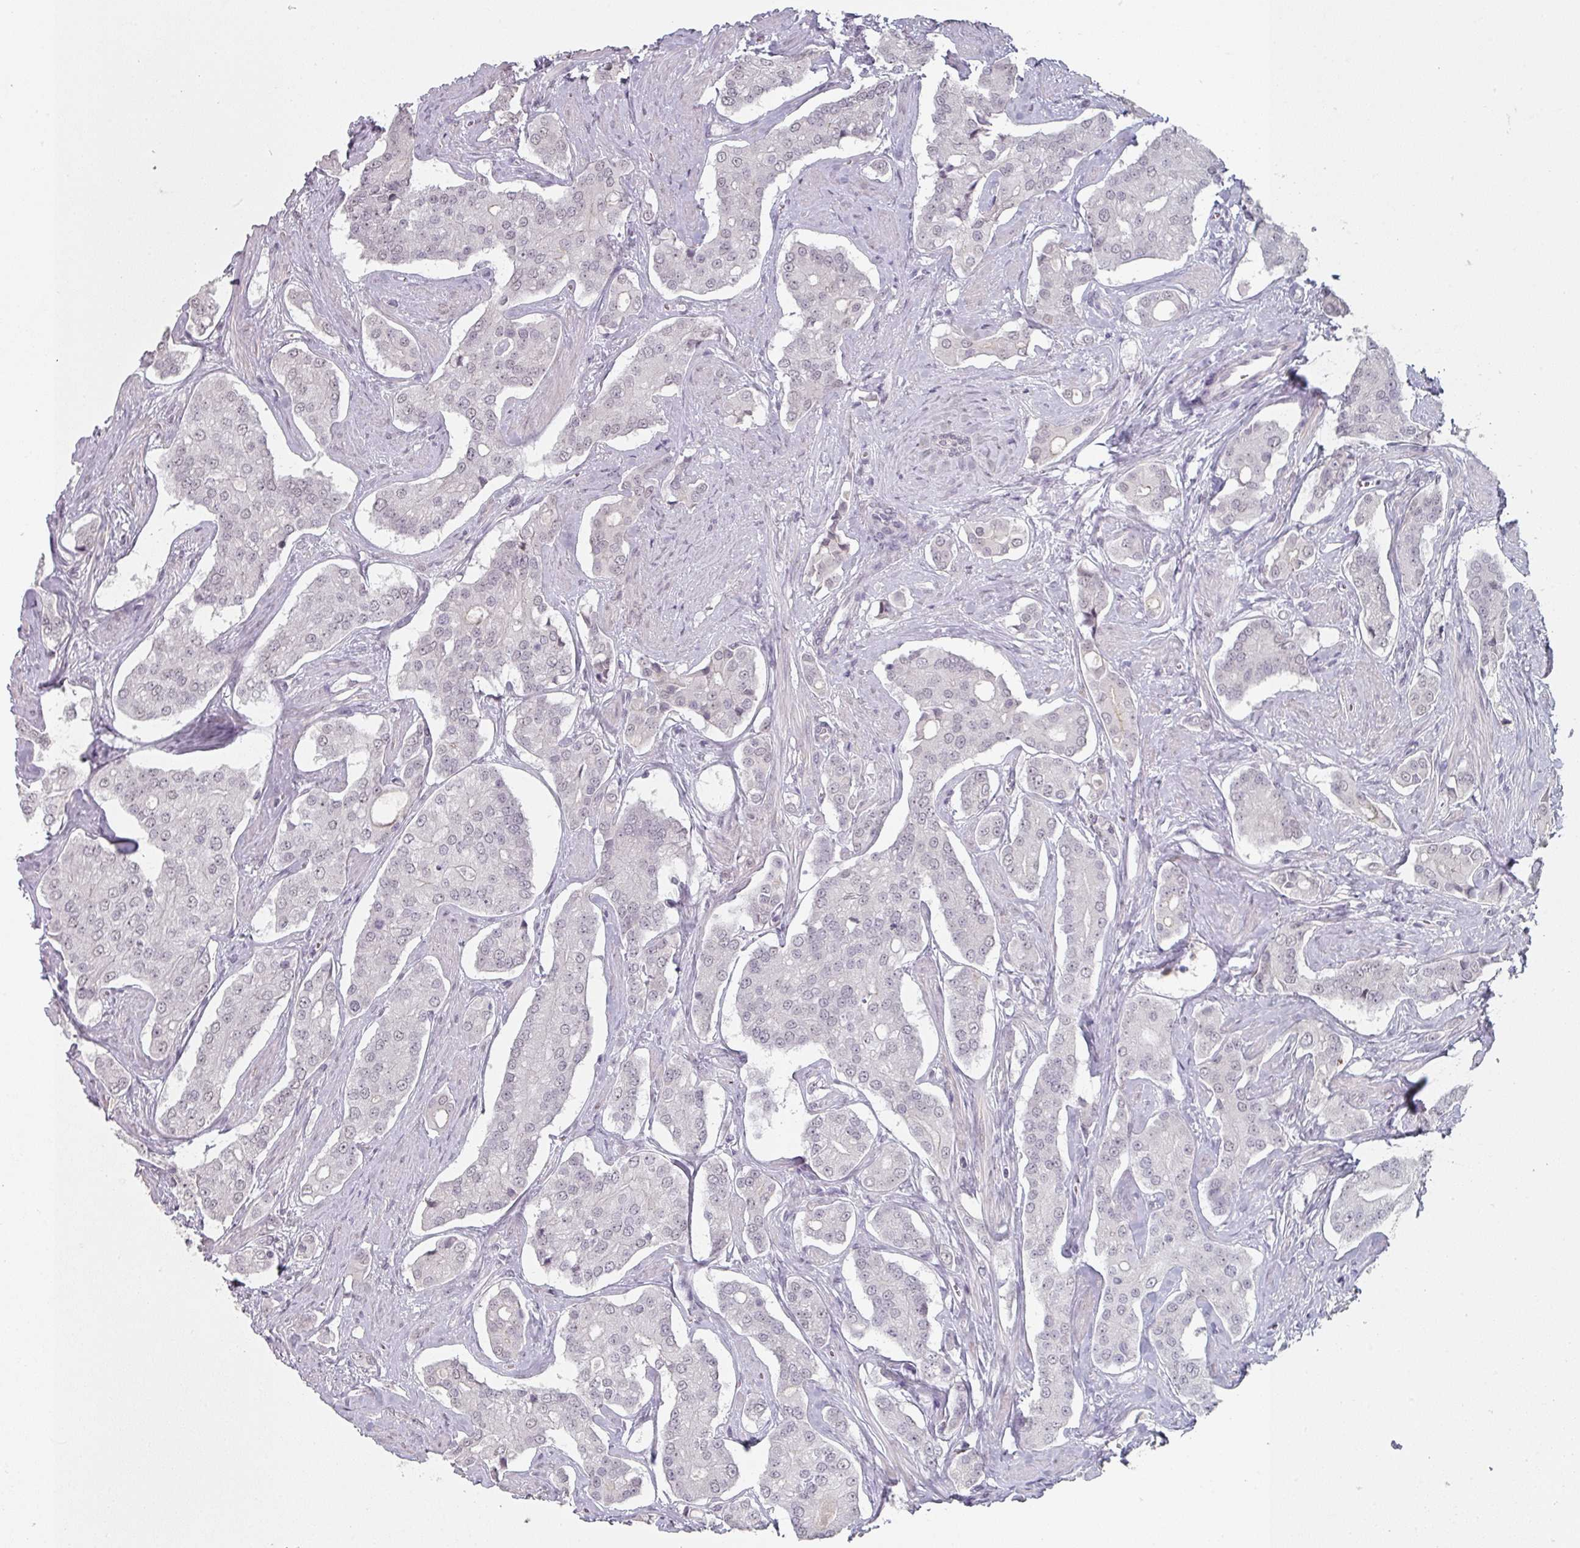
{"staining": {"intensity": "negative", "quantity": "none", "location": "none"}, "tissue": "prostate cancer", "cell_type": "Tumor cells", "image_type": "cancer", "snomed": [{"axis": "morphology", "description": "Adenocarcinoma, High grade"}, {"axis": "topography", "description": "Prostate"}], "caption": "DAB (3,3'-diaminobenzidine) immunohistochemical staining of human adenocarcinoma (high-grade) (prostate) displays no significant expression in tumor cells. (DAB immunohistochemistry with hematoxylin counter stain).", "gene": "SPRR1A", "patient": {"sex": "male", "age": 71}}